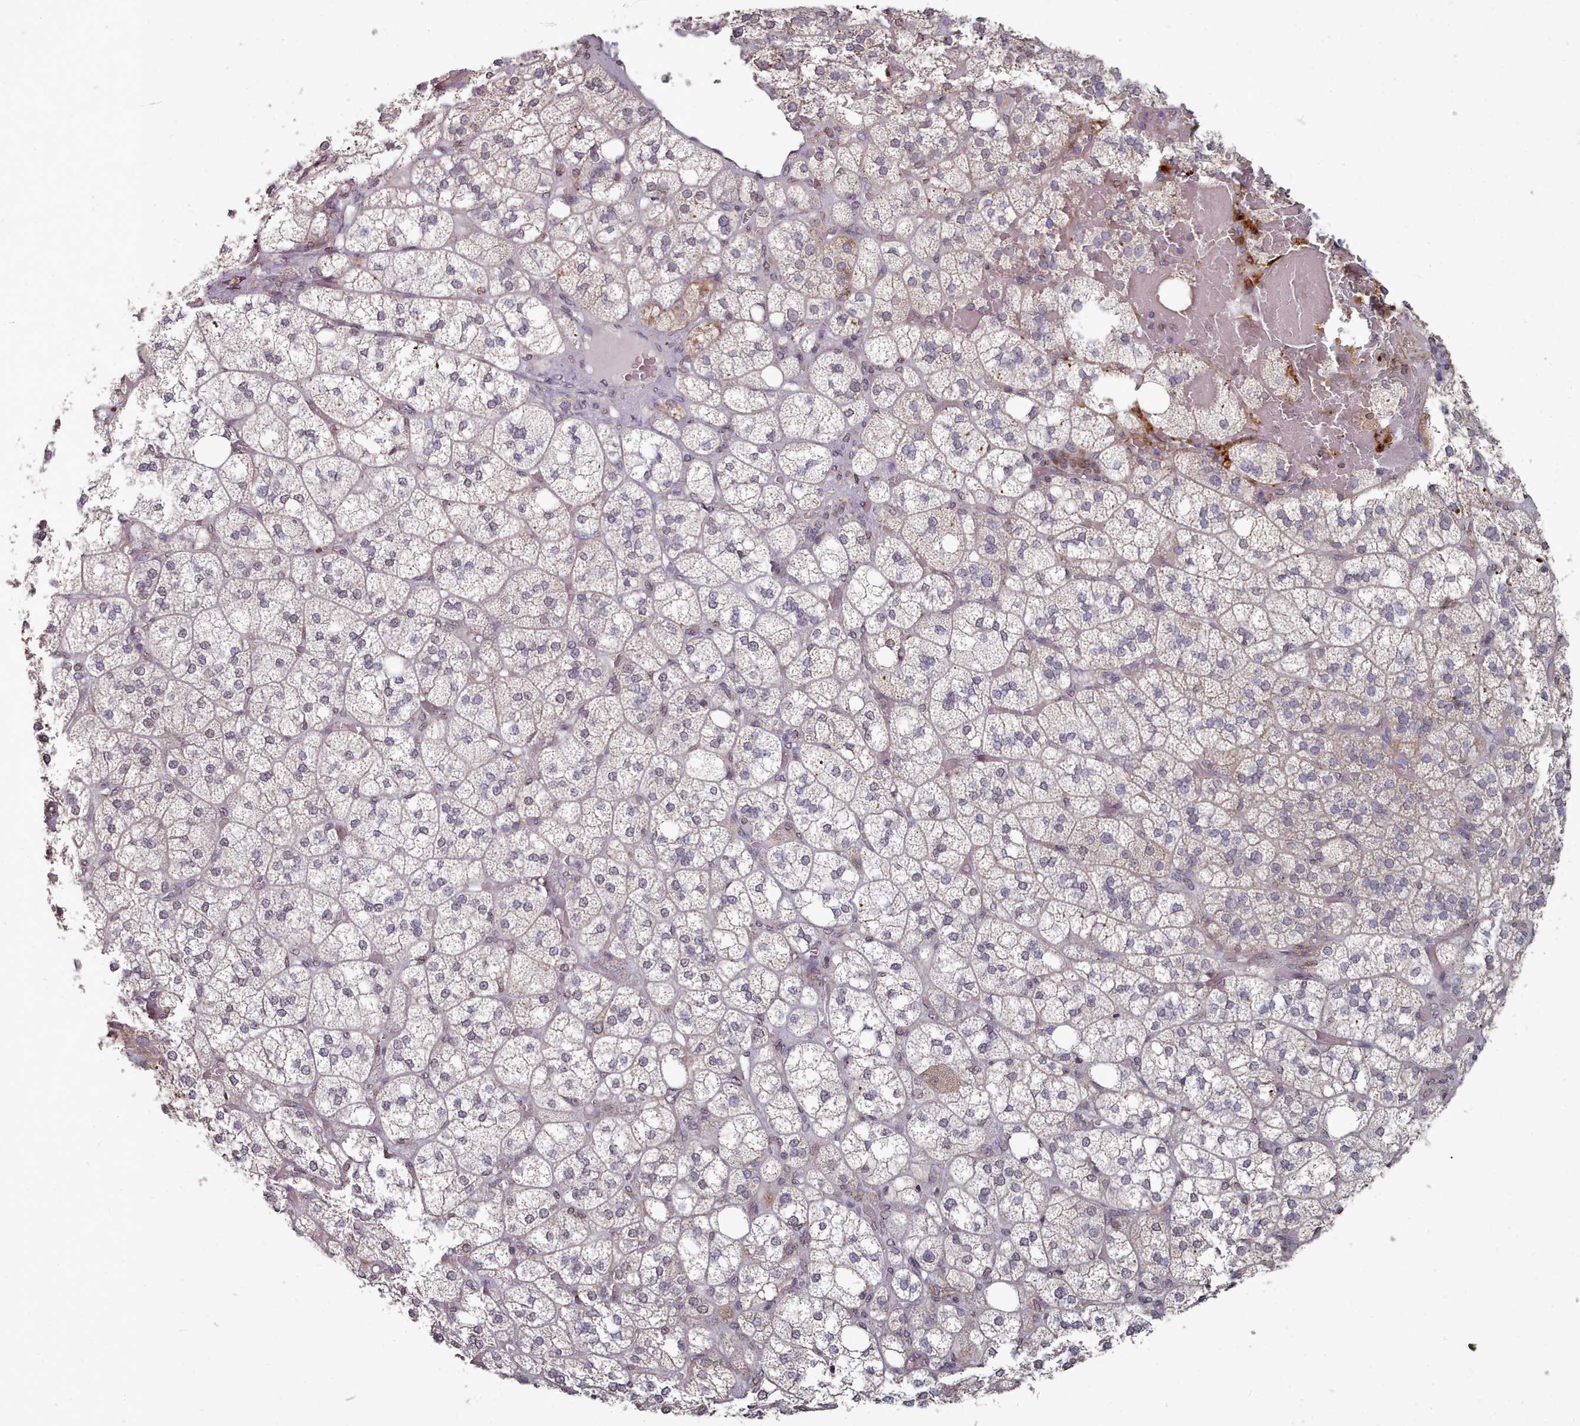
{"staining": {"intensity": "weak", "quantity": "25%-75%", "location": "cytoplasmic/membranous"}, "tissue": "adrenal gland", "cell_type": "Glandular cells", "image_type": "normal", "snomed": [{"axis": "morphology", "description": "Normal tissue, NOS"}, {"axis": "topography", "description": "Adrenal gland"}], "caption": "A brown stain labels weak cytoplasmic/membranous positivity of a protein in glandular cells of unremarkable human adrenal gland.", "gene": "ACKR3", "patient": {"sex": "male", "age": 61}}